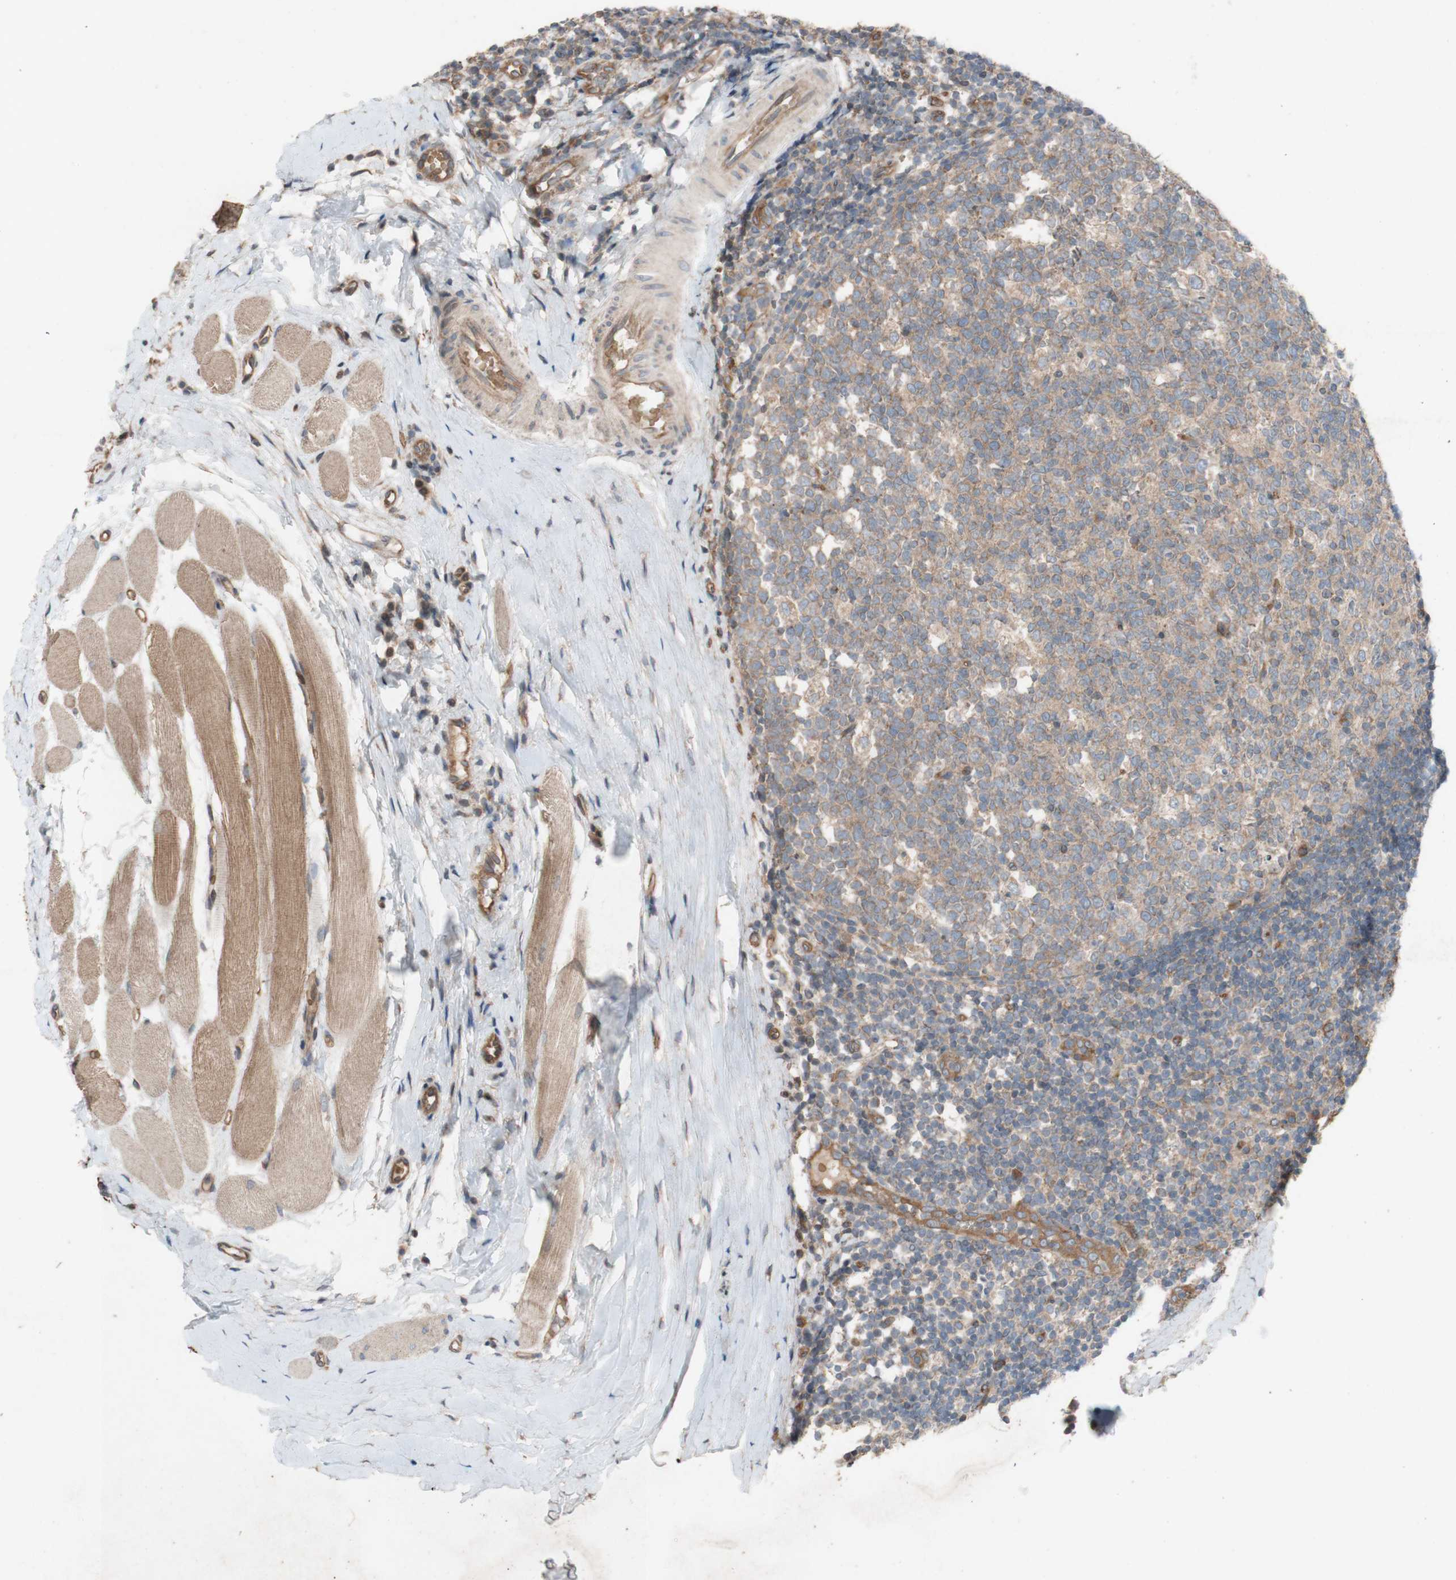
{"staining": {"intensity": "moderate", "quantity": ">75%", "location": "cytoplasmic/membranous"}, "tissue": "tonsil", "cell_type": "Germinal center cells", "image_type": "normal", "snomed": [{"axis": "morphology", "description": "Normal tissue, NOS"}, {"axis": "topography", "description": "Tonsil"}], "caption": "Immunohistochemistry (IHC) photomicrograph of unremarkable tonsil: human tonsil stained using IHC shows medium levels of moderate protein expression localized specifically in the cytoplasmic/membranous of germinal center cells, appearing as a cytoplasmic/membranous brown color.", "gene": "TST", "patient": {"sex": "female", "age": 19}}